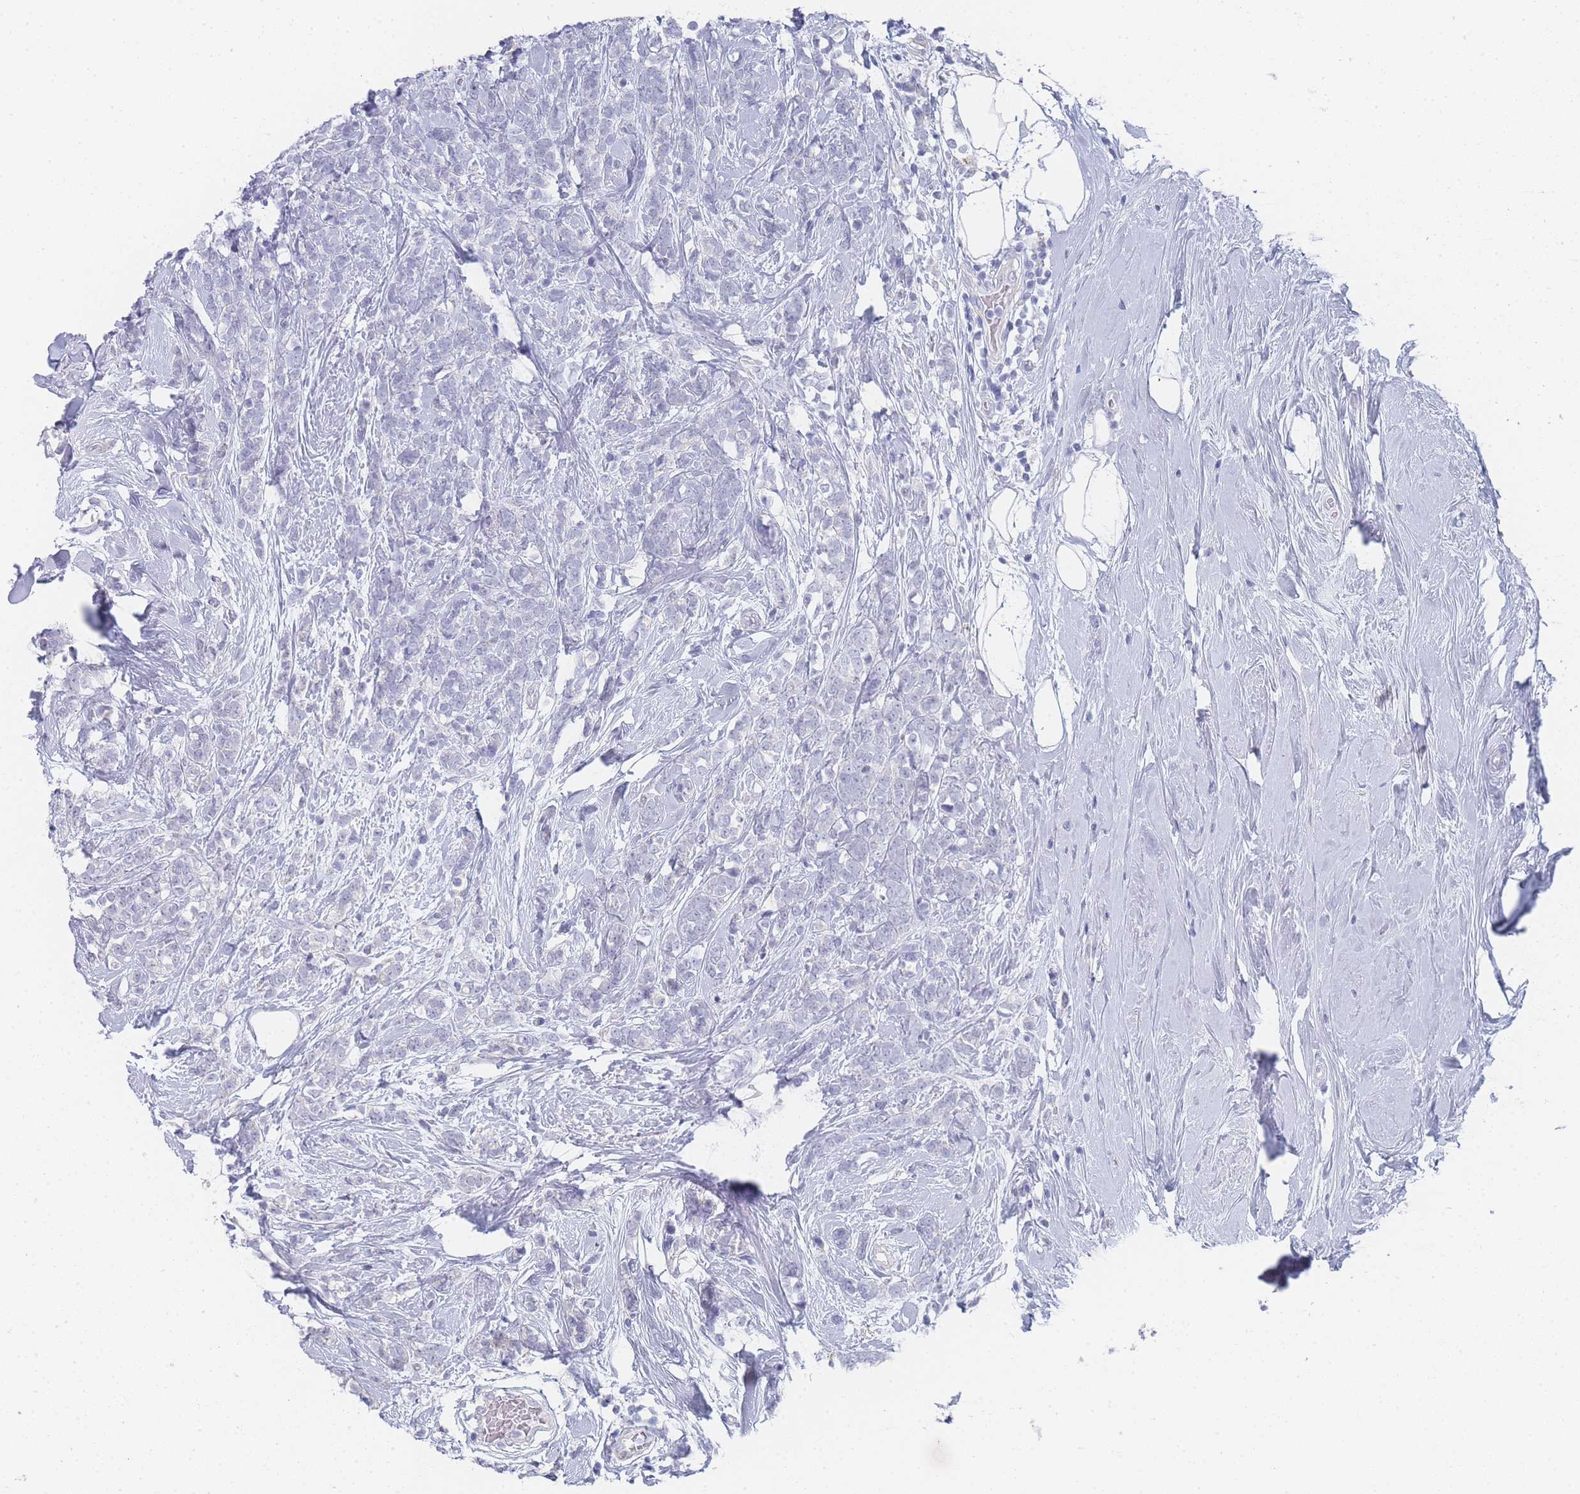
{"staining": {"intensity": "negative", "quantity": "none", "location": "none"}, "tissue": "breast cancer", "cell_type": "Tumor cells", "image_type": "cancer", "snomed": [{"axis": "morphology", "description": "Lobular carcinoma"}, {"axis": "topography", "description": "Breast"}], "caption": "Tumor cells show no significant protein positivity in breast cancer.", "gene": "IMPG1", "patient": {"sex": "female", "age": 58}}